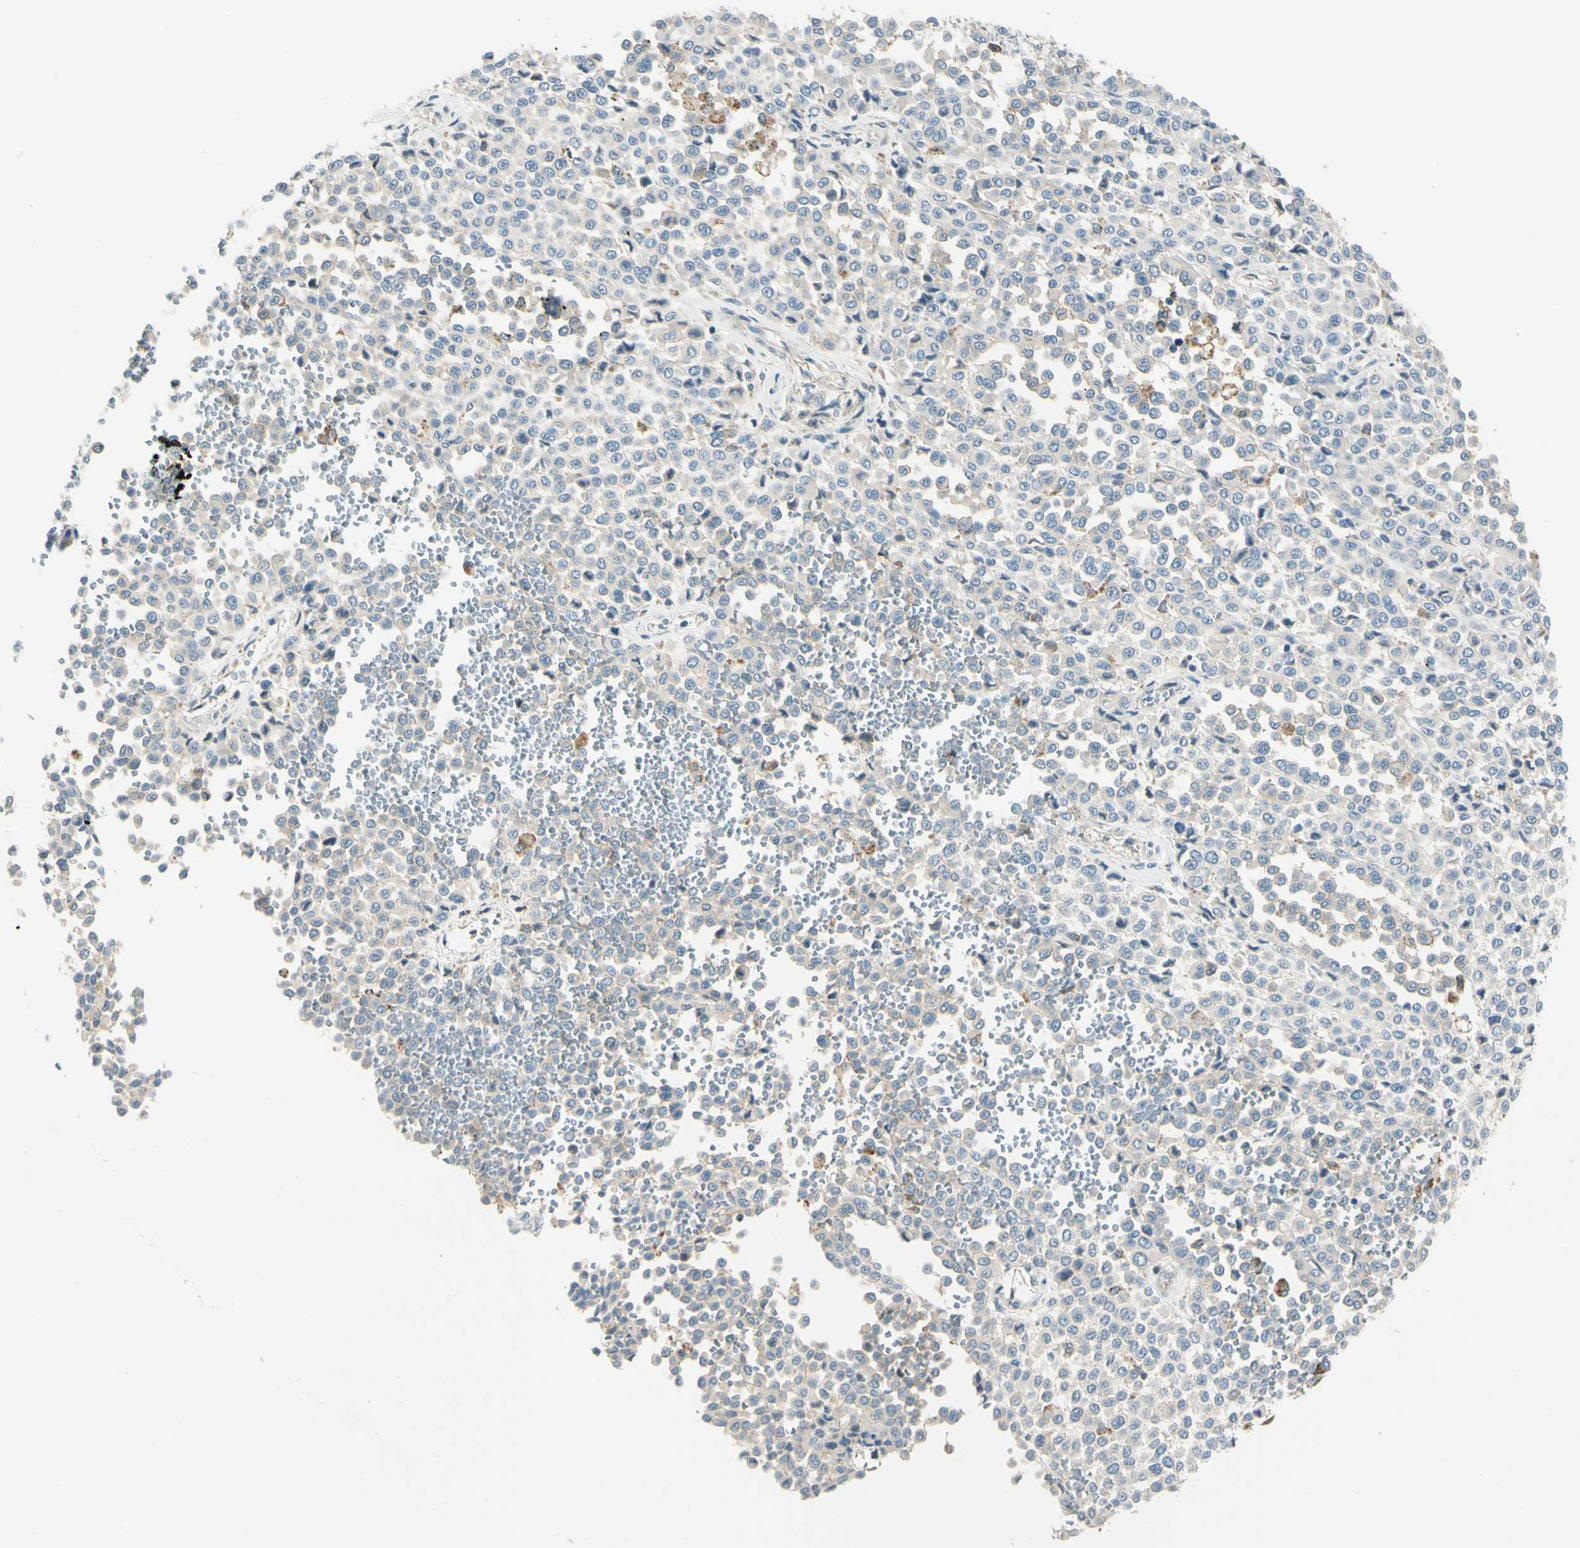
{"staining": {"intensity": "negative", "quantity": "none", "location": "none"}, "tissue": "melanoma", "cell_type": "Tumor cells", "image_type": "cancer", "snomed": [{"axis": "morphology", "description": "Malignant melanoma, Metastatic site"}, {"axis": "topography", "description": "Pancreas"}], "caption": "Immunohistochemistry histopathology image of neoplastic tissue: human melanoma stained with DAB displays no significant protein expression in tumor cells.", "gene": "LAMA3", "patient": {"sex": "female", "age": 30}}